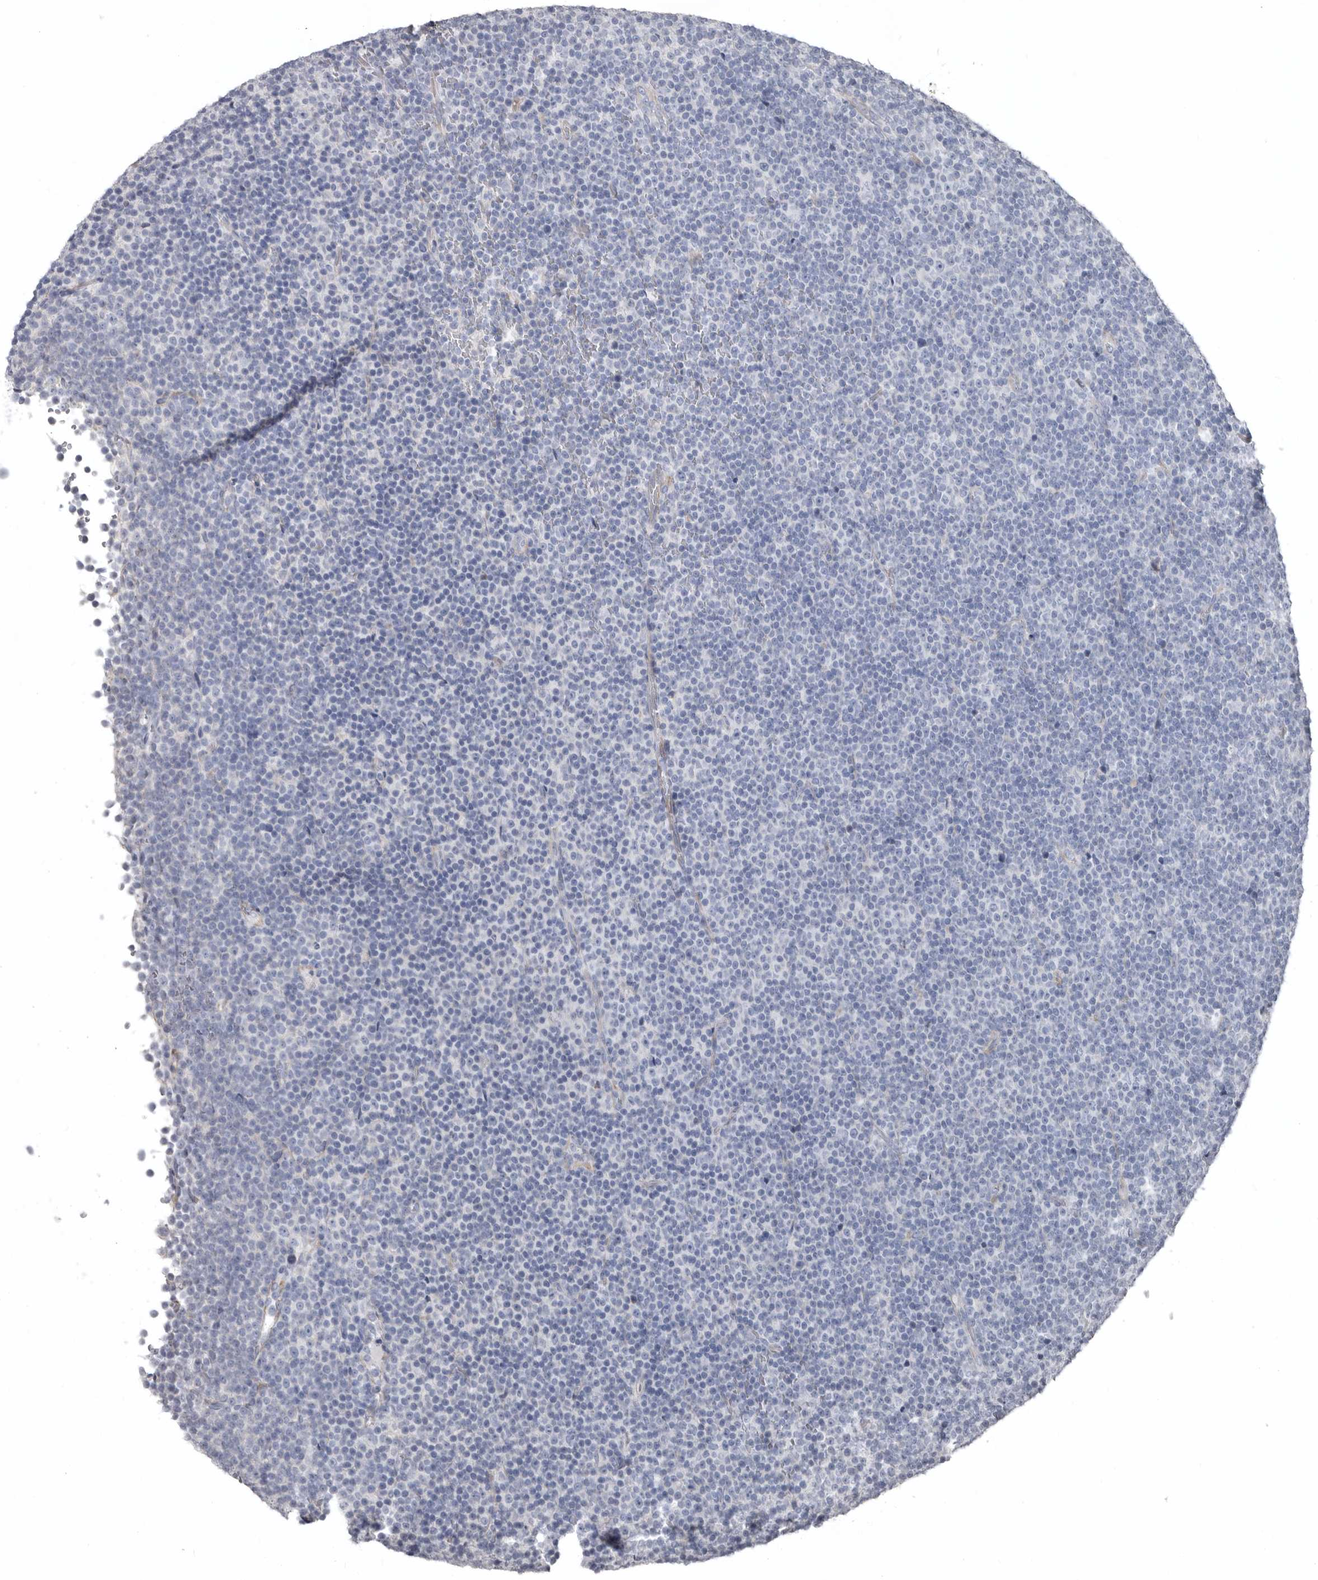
{"staining": {"intensity": "negative", "quantity": "none", "location": "none"}, "tissue": "lymphoma", "cell_type": "Tumor cells", "image_type": "cancer", "snomed": [{"axis": "morphology", "description": "Malignant lymphoma, non-Hodgkin's type, Low grade"}, {"axis": "topography", "description": "Lymph node"}], "caption": "IHC image of neoplastic tissue: human lymphoma stained with DAB (3,3'-diaminobenzidine) demonstrates no significant protein positivity in tumor cells.", "gene": "ZNF114", "patient": {"sex": "female", "age": 67}}